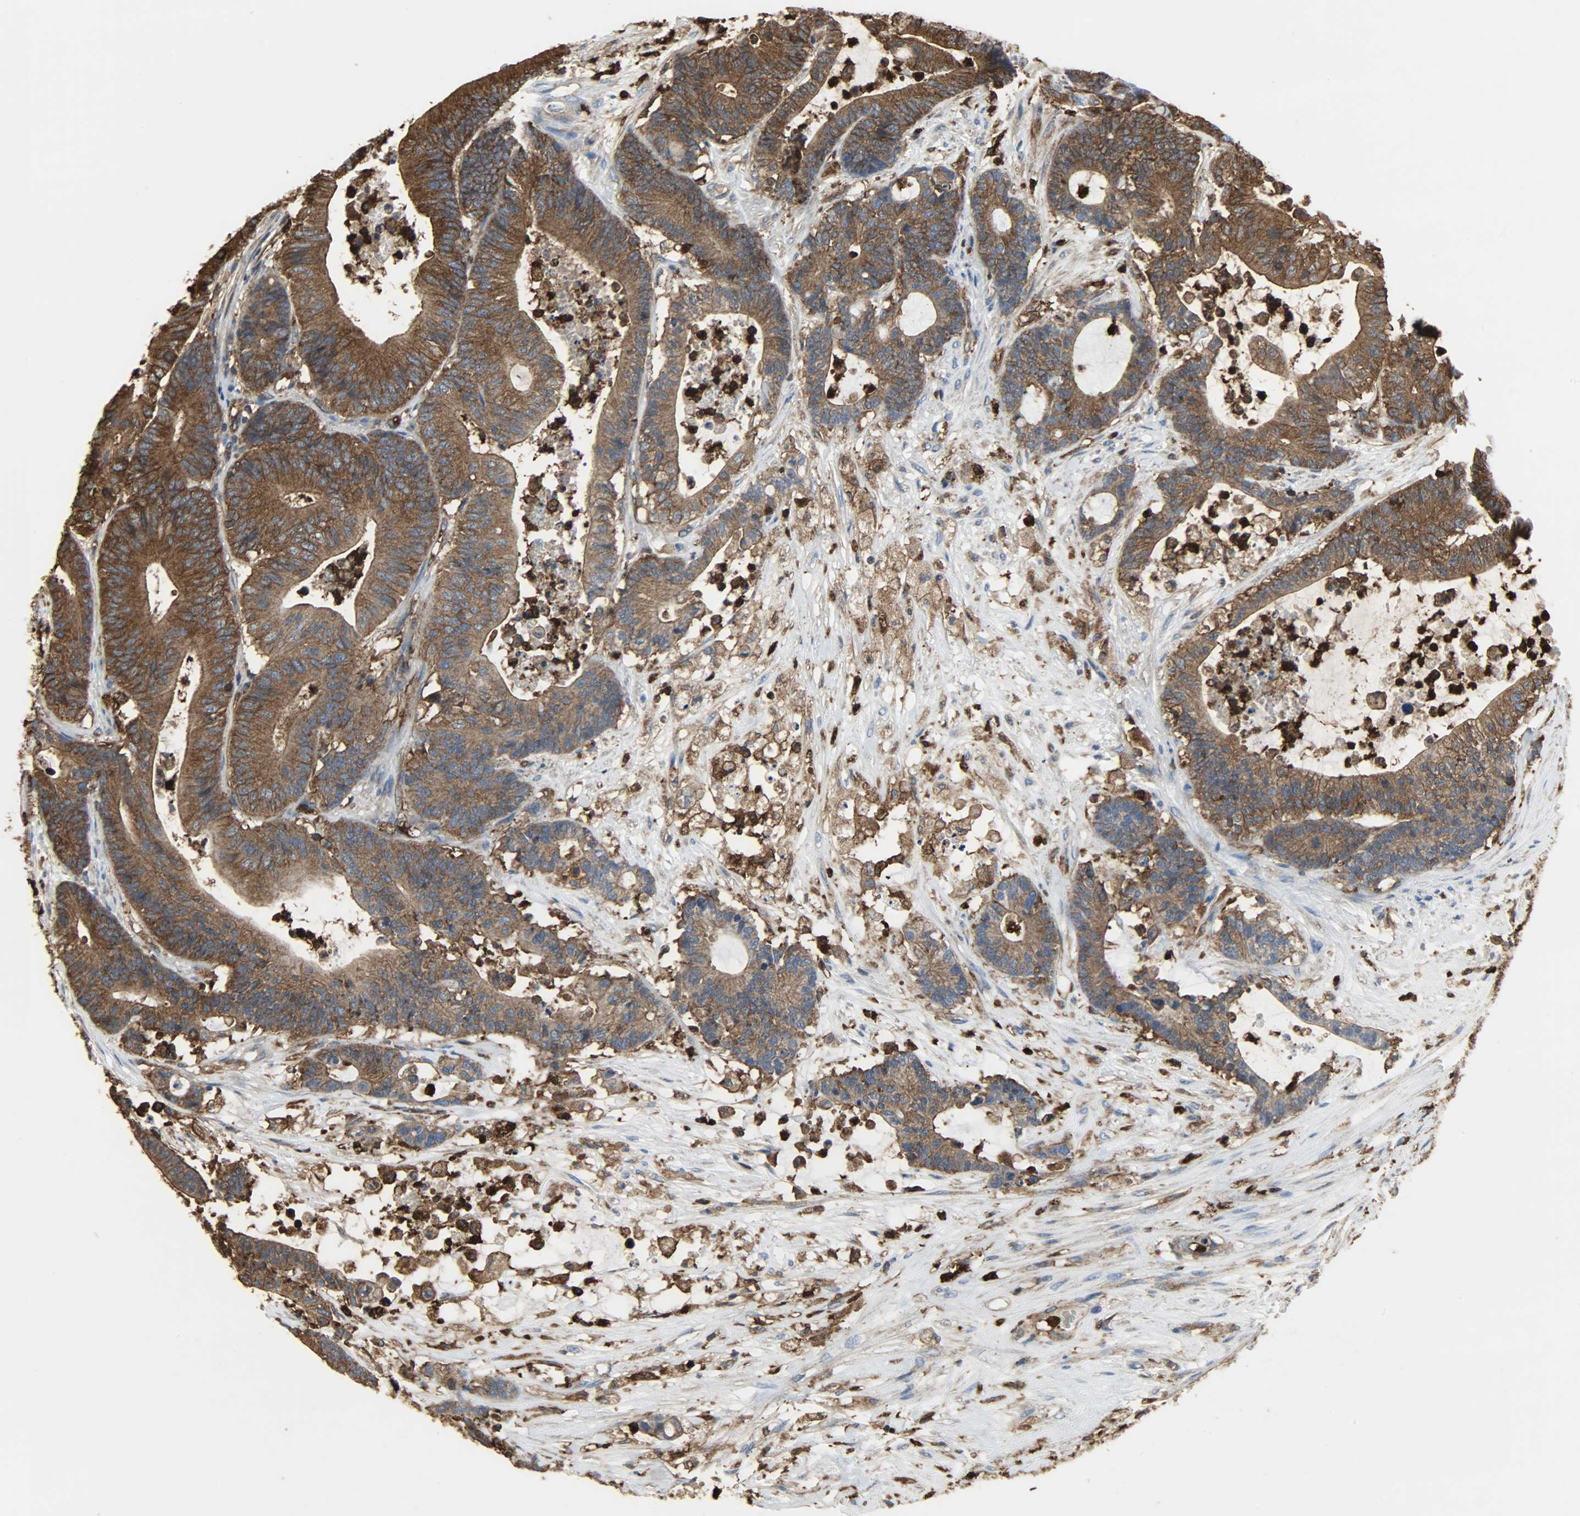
{"staining": {"intensity": "strong", "quantity": ">75%", "location": "cytoplasmic/membranous"}, "tissue": "colorectal cancer", "cell_type": "Tumor cells", "image_type": "cancer", "snomed": [{"axis": "morphology", "description": "Adenocarcinoma, NOS"}, {"axis": "topography", "description": "Colon"}], "caption": "Brown immunohistochemical staining in human colorectal cancer reveals strong cytoplasmic/membranous expression in approximately >75% of tumor cells. Nuclei are stained in blue.", "gene": "VASP", "patient": {"sex": "female", "age": 84}}